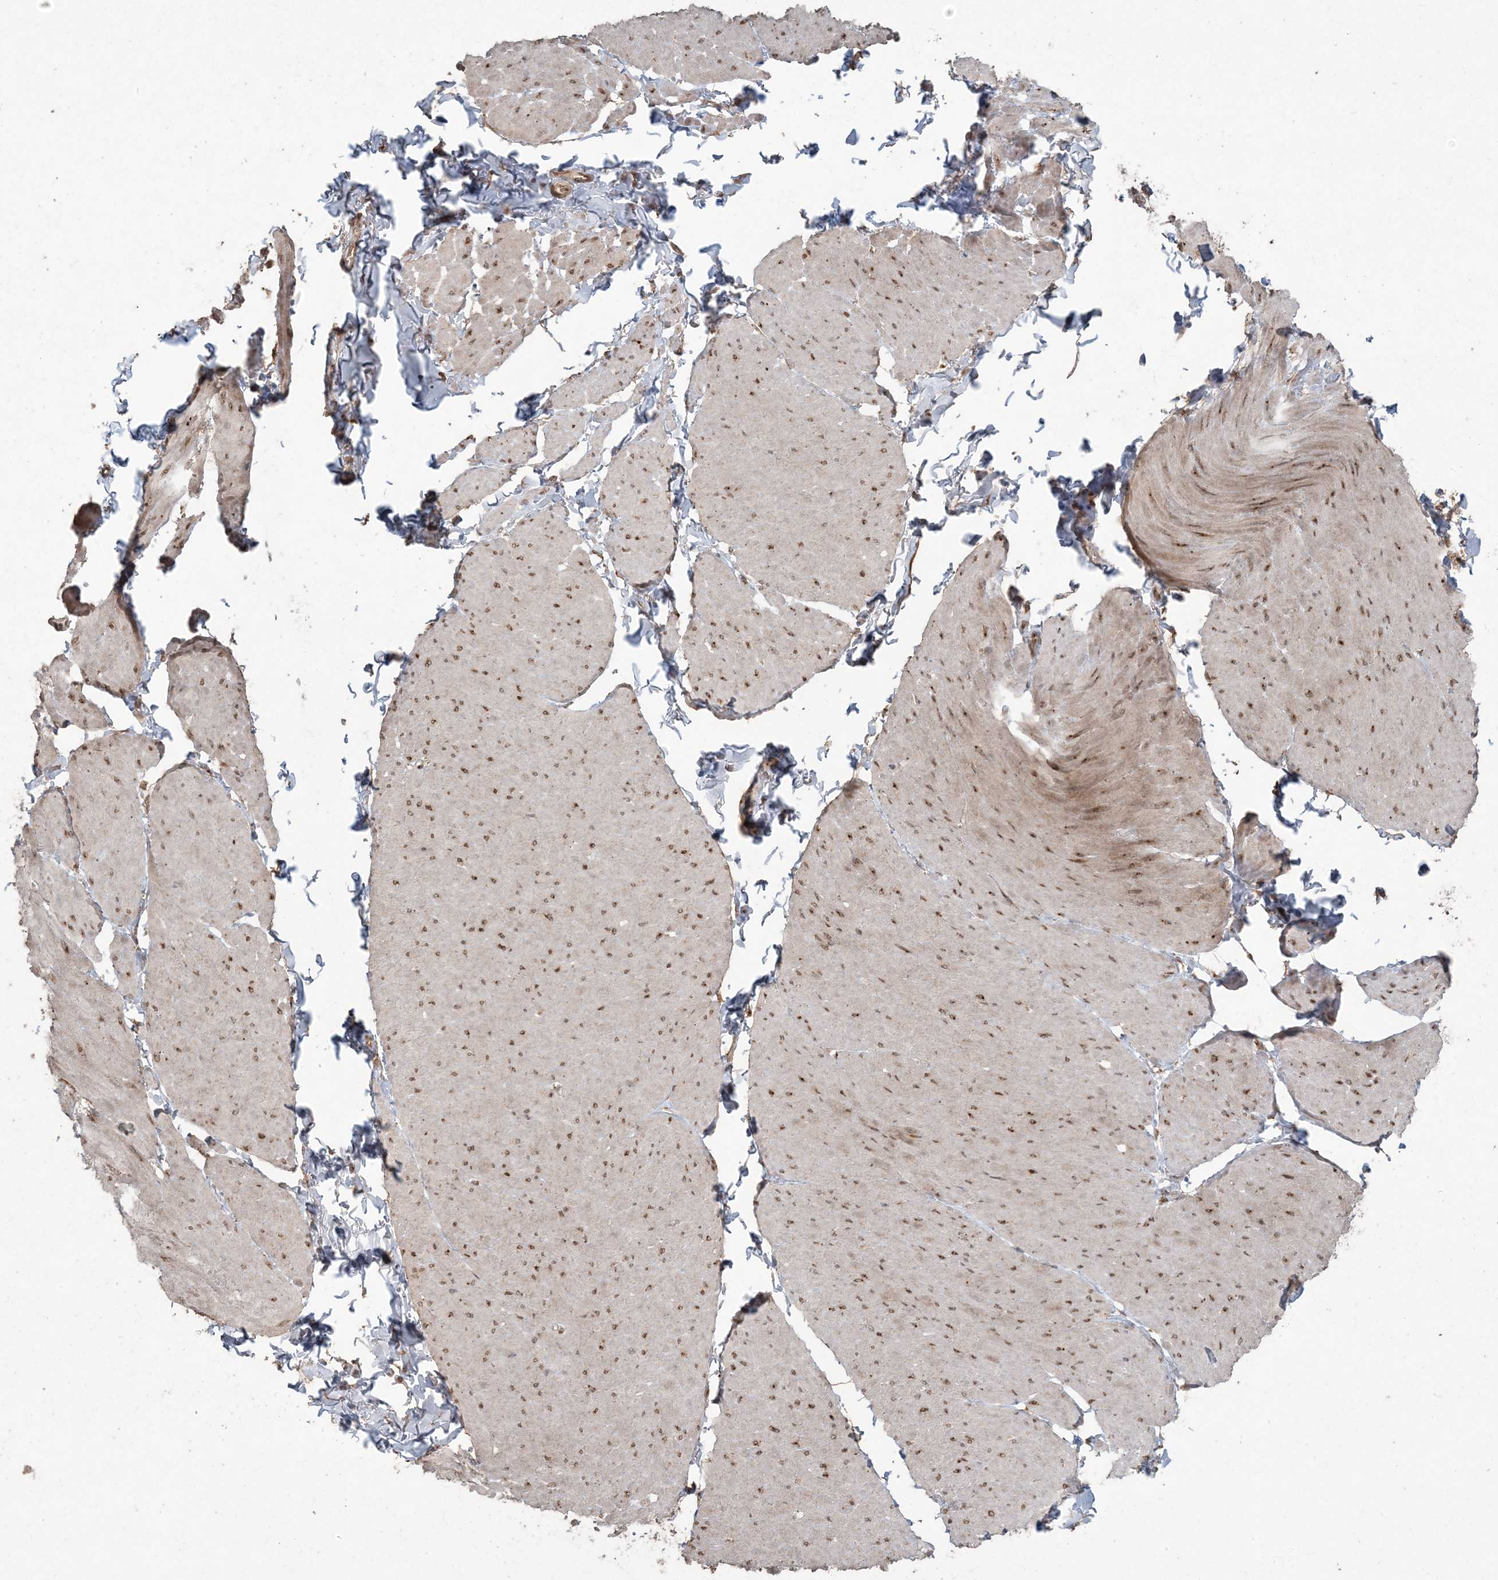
{"staining": {"intensity": "moderate", "quantity": ">75%", "location": "cytoplasmic/membranous,nuclear"}, "tissue": "smooth muscle", "cell_type": "Smooth muscle cells", "image_type": "normal", "snomed": [{"axis": "morphology", "description": "Urothelial carcinoma, High grade"}, {"axis": "topography", "description": "Urinary bladder"}], "caption": "Protein analysis of unremarkable smooth muscle exhibits moderate cytoplasmic/membranous,nuclear positivity in approximately >75% of smooth muscle cells. The protein is shown in brown color, while the nuclei are stained blue.", "gene": "DDX19B", "patient": {"sex": "male", "age": 46}}